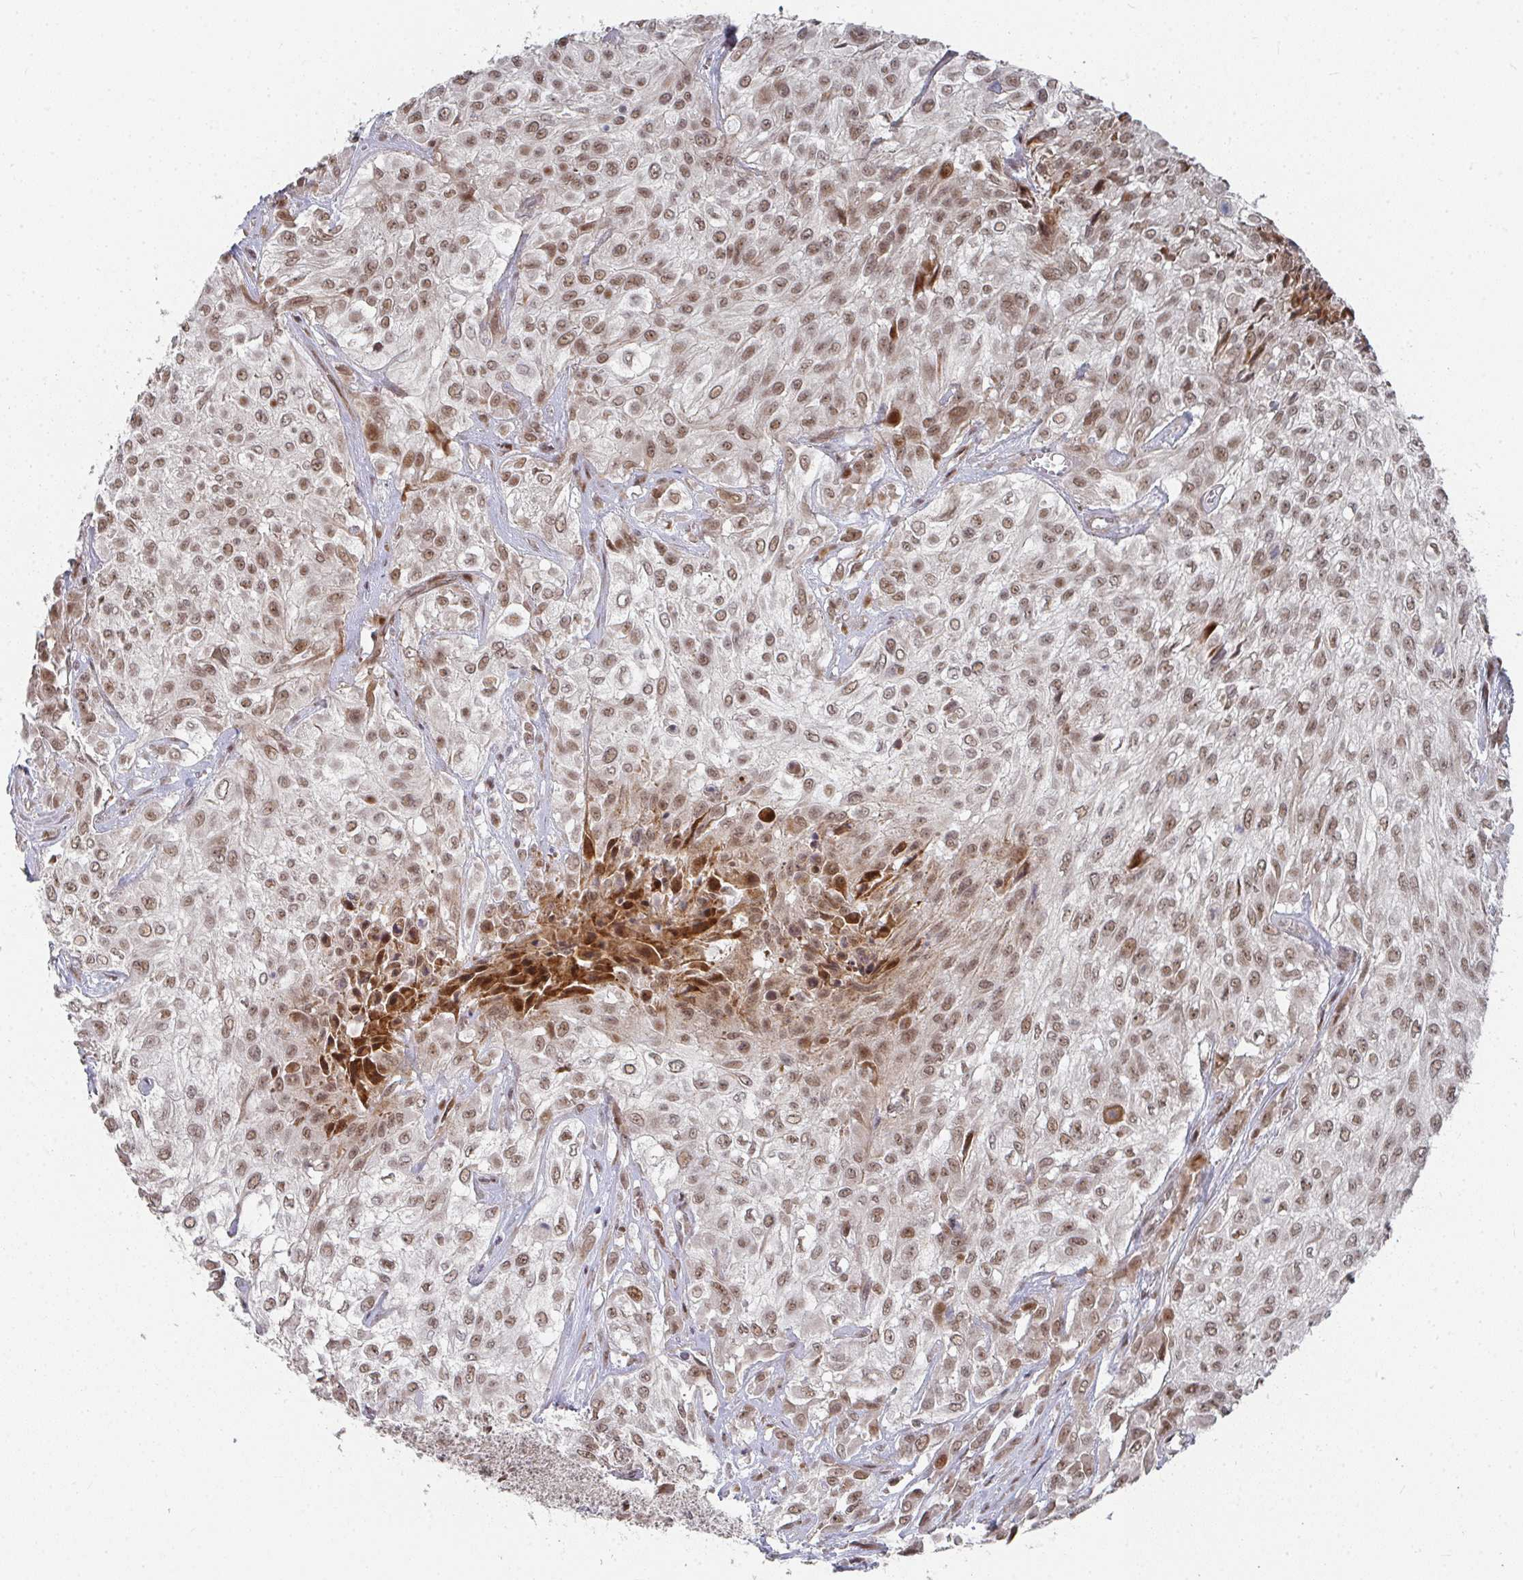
{"staining": {"intensity": "moderate", "quantity": ">75%", "location": "nuclear"}, "tissue": "urothelial cancer", "cell_type": "Tumor cells", "image_type": "cancer", "snomed": [{"axis": "morphology", "description": "Urothelial carcinoma, High grade"}, {"axis": "topography", "description": "Urinary bladder"}], "caption": "An IHC histopathology image of tumor tissue is shown. Protein staining in brown shows moderate nuclear positivity in urothelial cancer within tumor cells.", "gene": "RBBP5", "patient": {"sex": "male", "age": 57}}